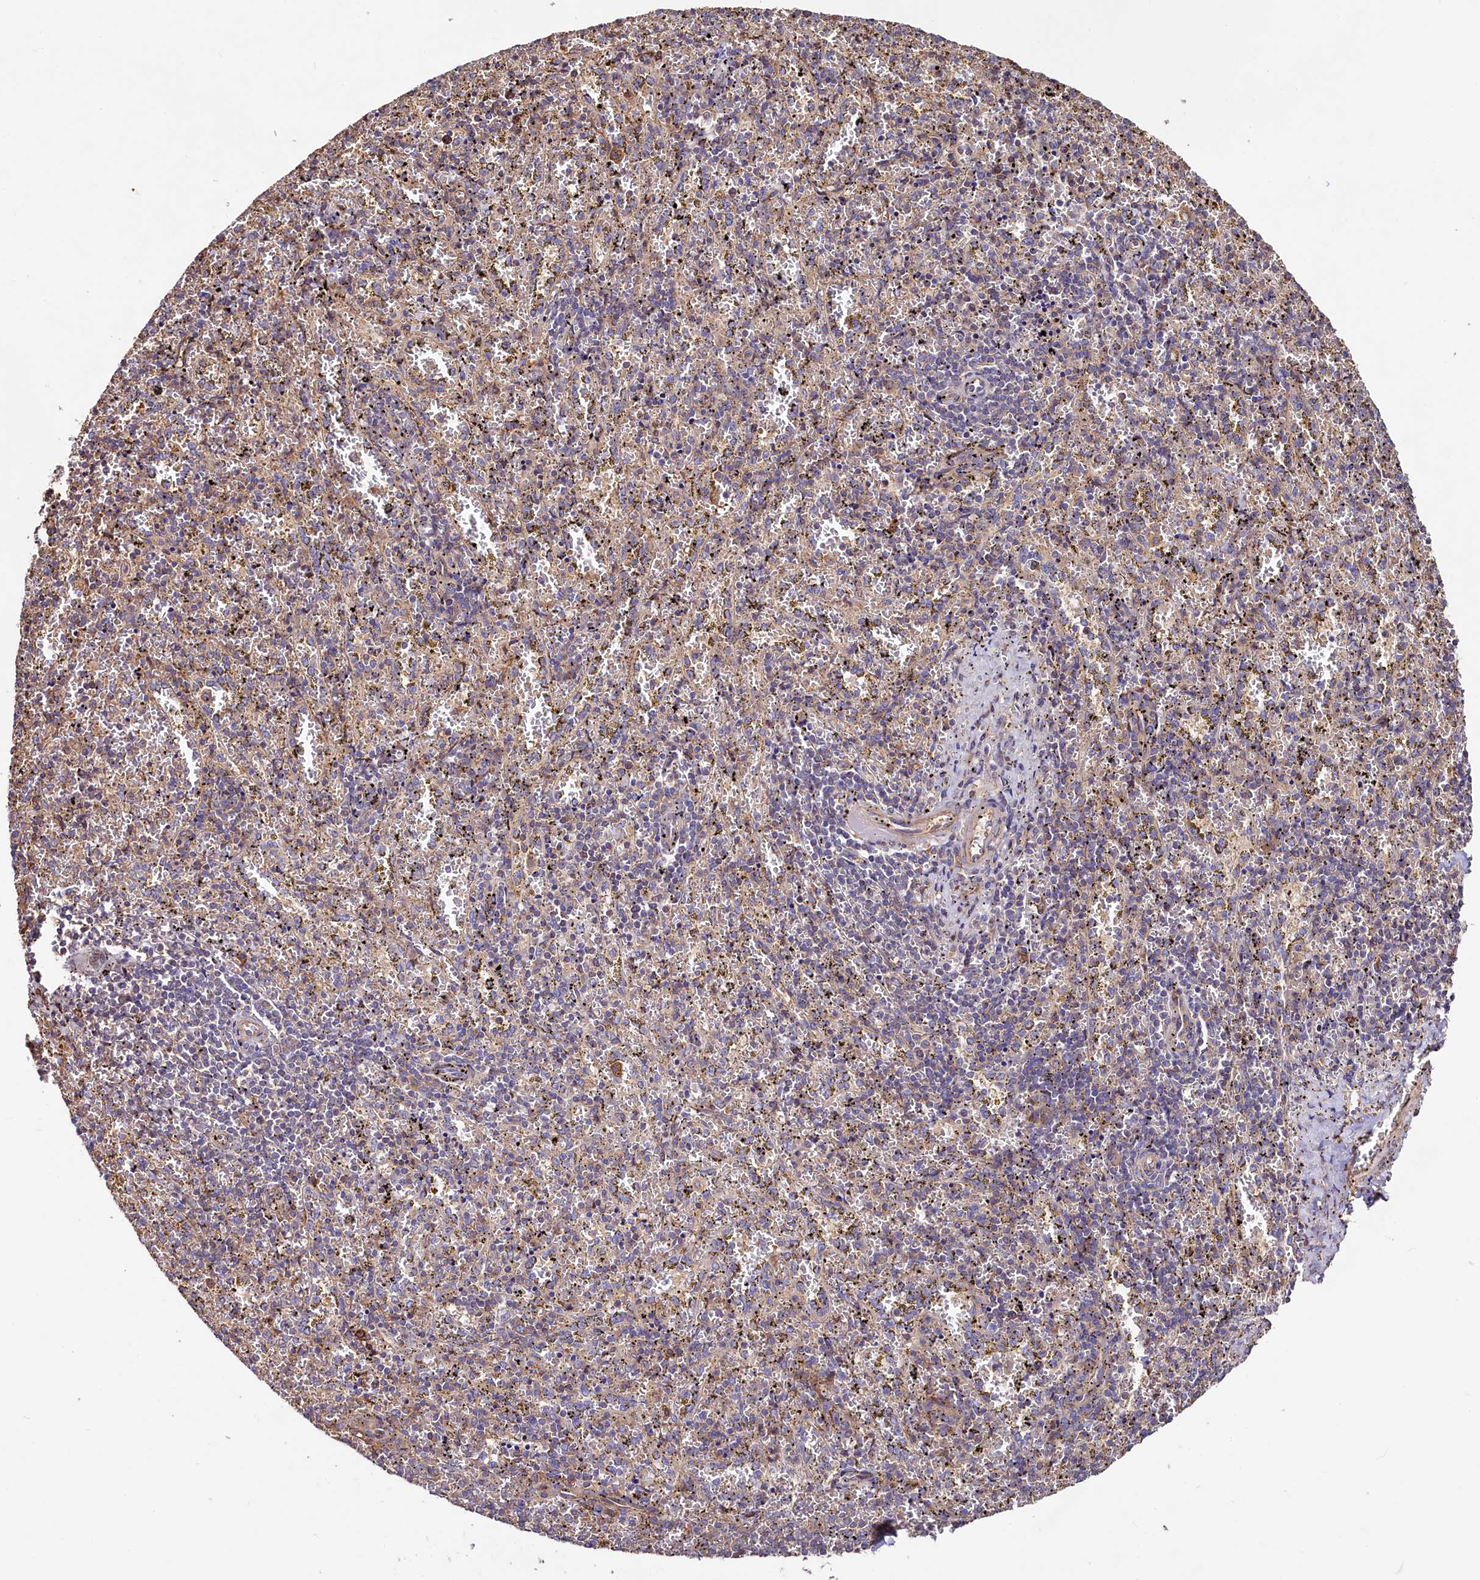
{"staining": {"intensity": "negative", "quantity": "none", "location": "none"}, "tissue": "spleen", "cell_type": "Cells in red pulp", "image_type": "normal", "snomed": [{"axis": "morphology", "description": "Normal tissue, NOS"}, {"axis": "topography", "description": "Spleen"}], "caption": "Spleen stained for a protein using immunohistochemistry demonstrates no positivity cells in red pulp.", "gene": "KLHDC4", "patient": {"sex": "male", "age": 11}}